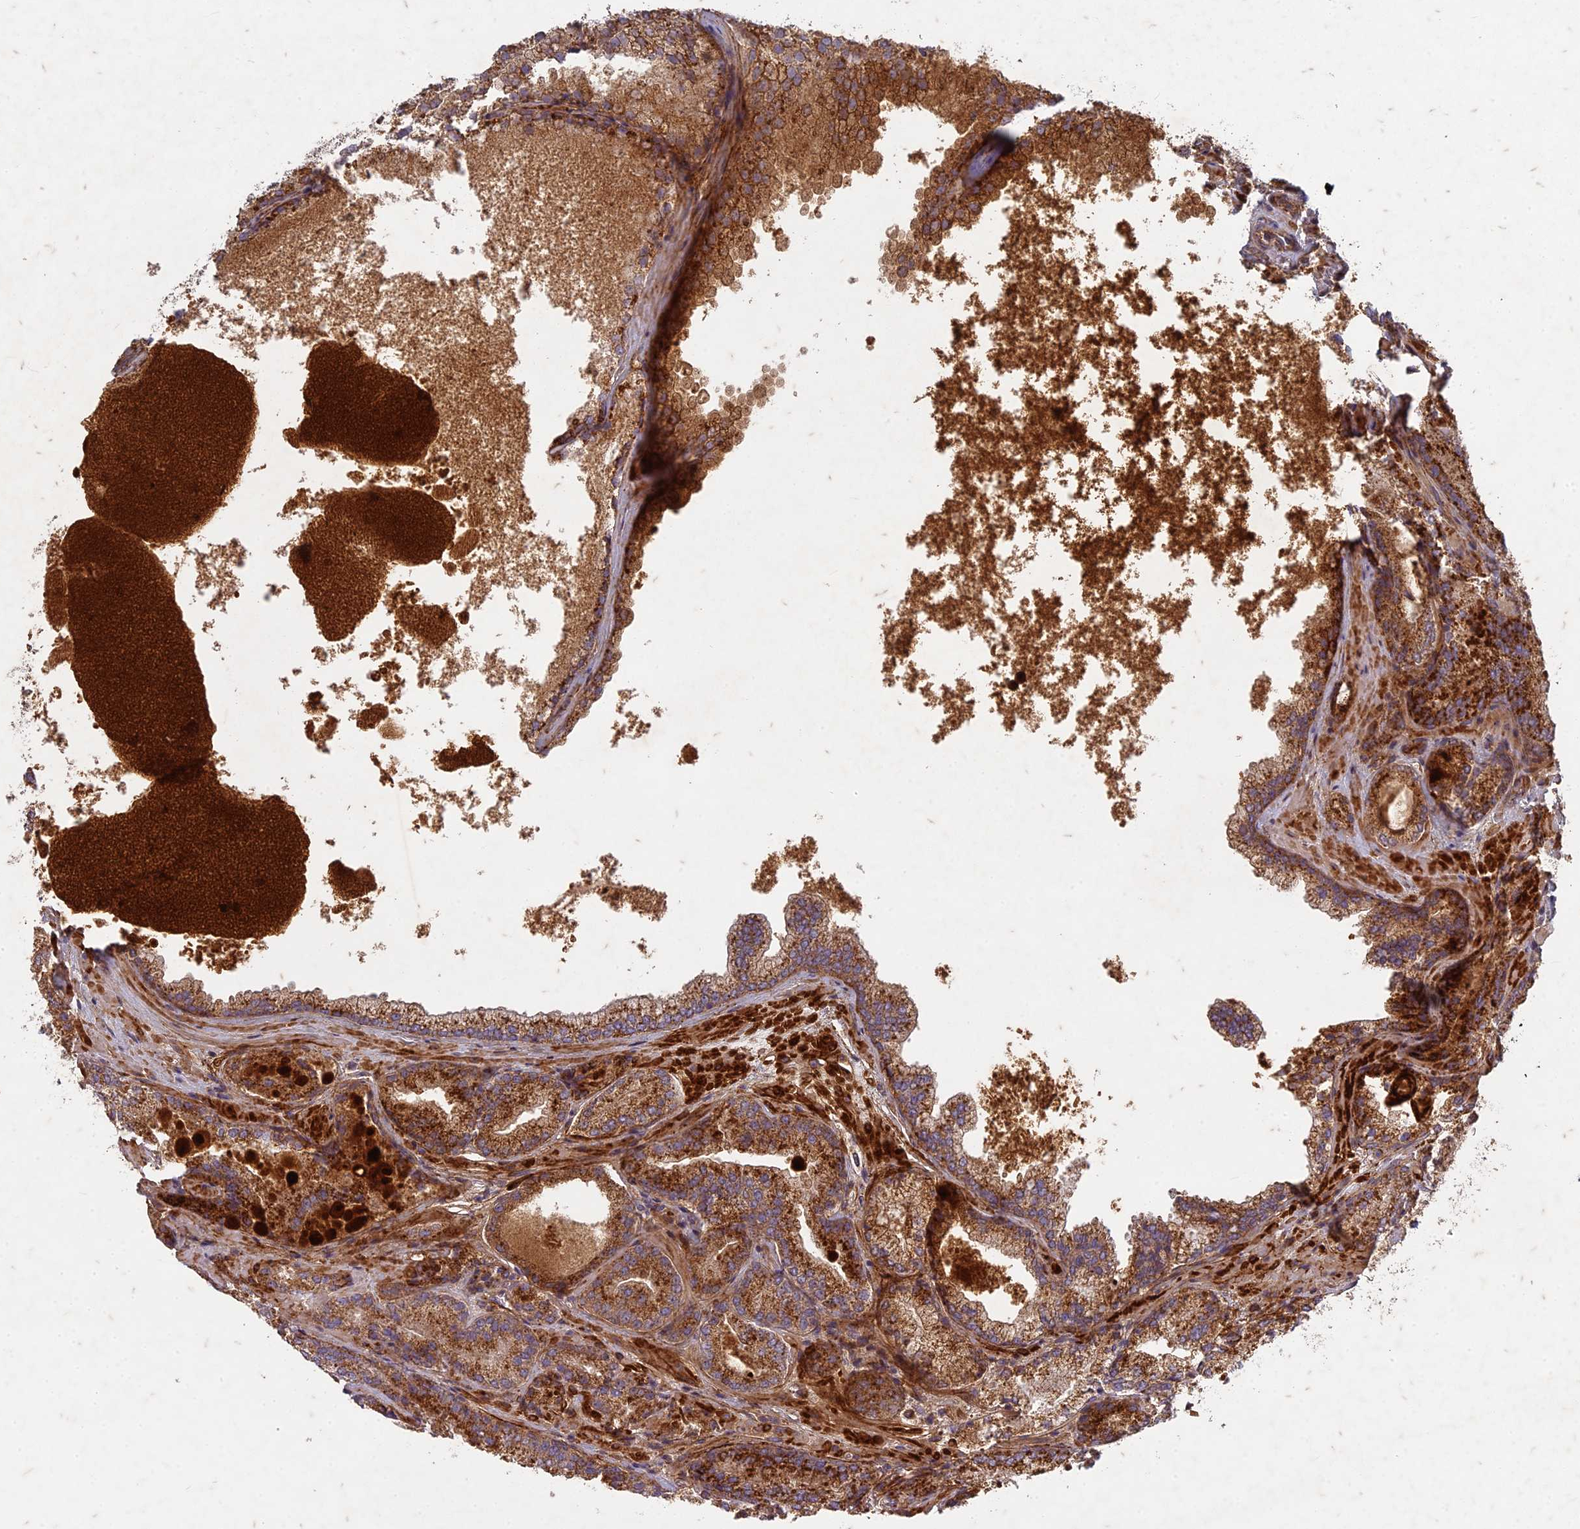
{"staining": {"intensity": "strong", "quantity": ">75%", "location": "cytoplasmic/membranous"}, "tissue": "prostate cancer", "cell_type": "Tumor cells", "image_type": "cancer", "snomed": [{"axis": "morphology", "description": "Adenocarcinoma, Low grade"}, {"axis": "topography", "description": "Prostate"}], "caption": "The histopathology image shows a brown stain indicating the presence of a protein in the cytoplasmic/membranous of tumor cells in adenocarcinoma (low-grade) (prostate).", "gene": "TCF25", "patient": {"sex": "male", "age": 74}}